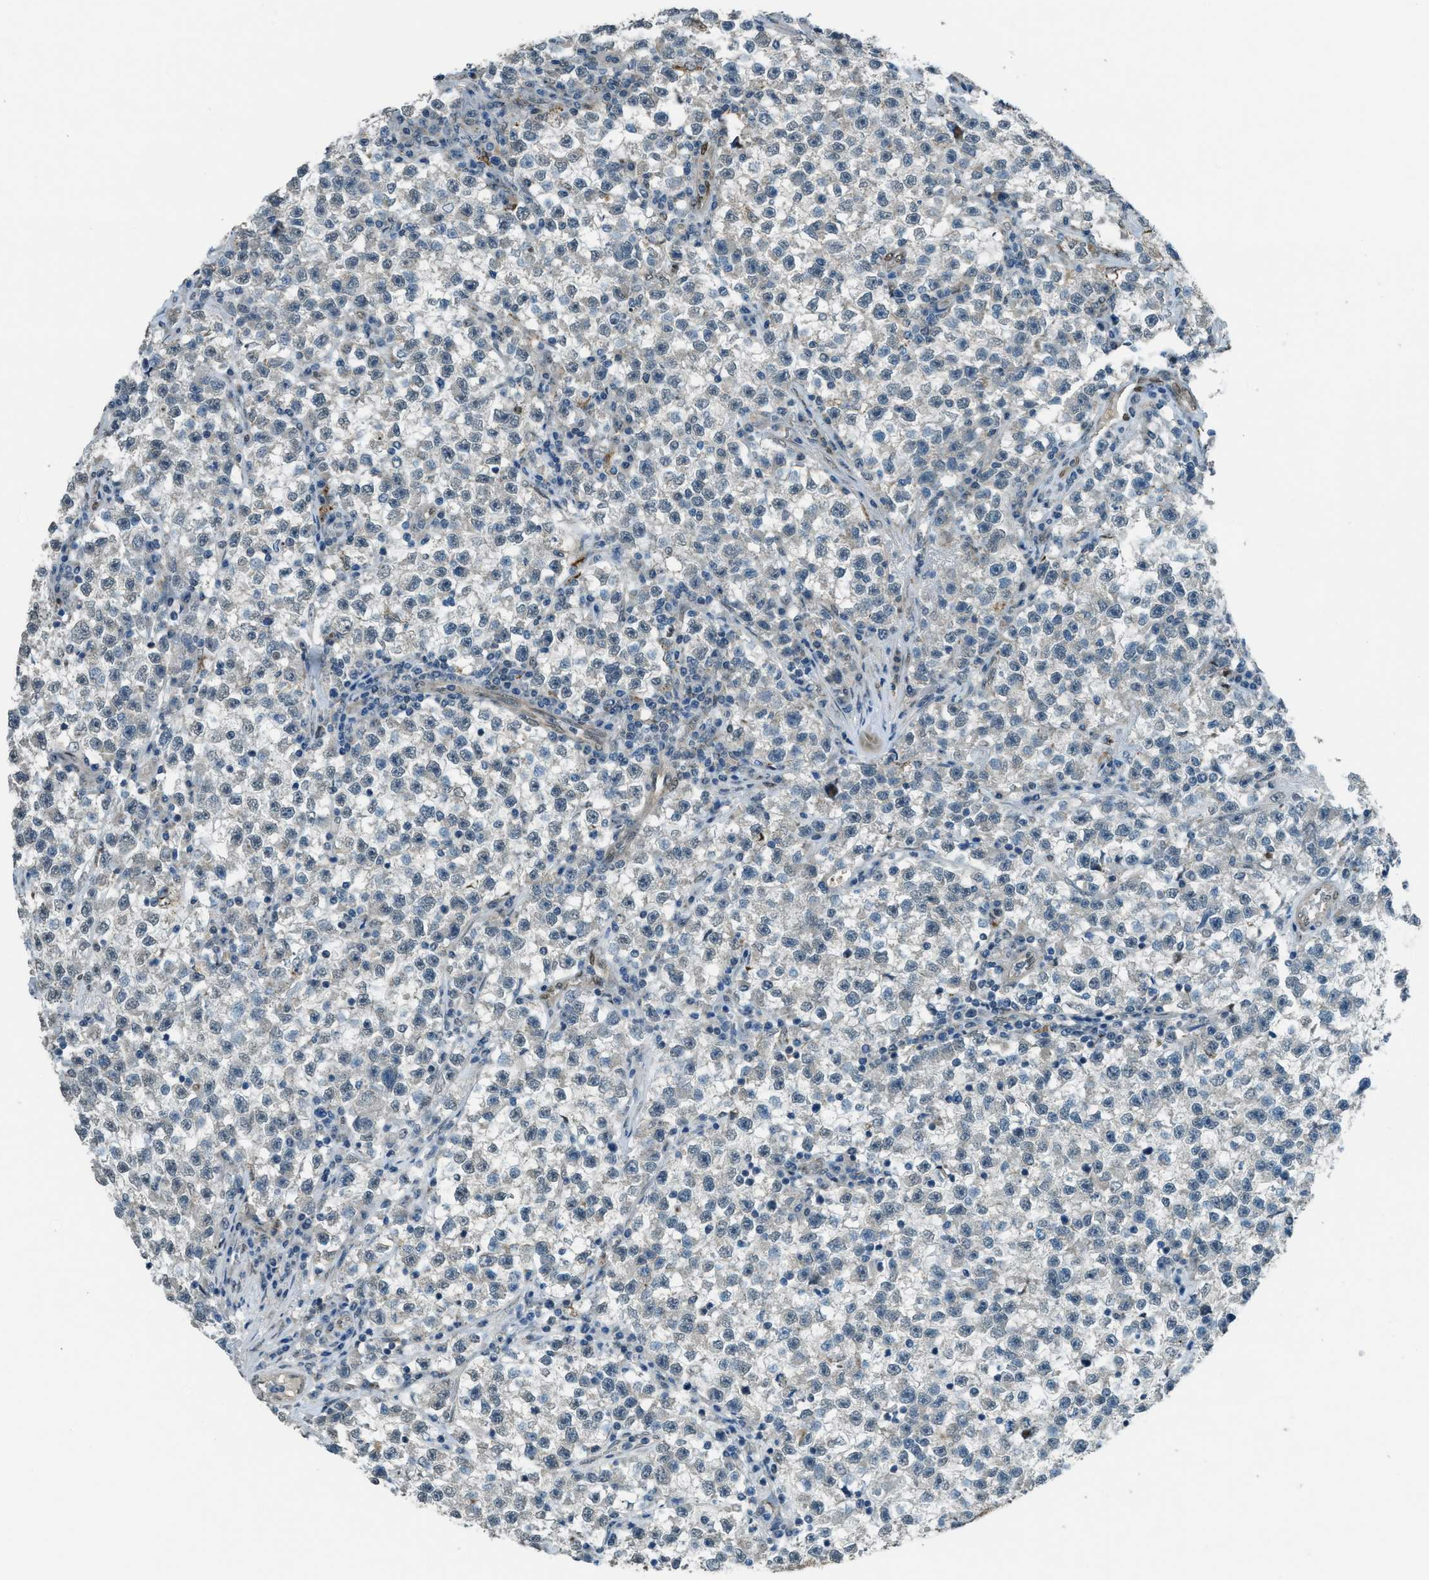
{"staining": {"intensity": "negative", "quantity": "none", "location": "none"}, "tissue": "testis cancer", "cell_type": "Tumor cells", "image_type": "cancer", "snomed": [{"axis": "morphology", "description": "Seminoma, NOS"}, {"axis": "topography", "description": "Testis"}], "caption": "Immunohistochemistry micrograph of neoplastic tissue: human testis cancer stained with DAB exhibits no significant protein positivity in tumor cells. (DAB (3,3'-diaminobenzidine) IHC with hematoxylin counter stain).", "gene": "NPEPL1", "patient": {"sex": "male", "age": 22}}